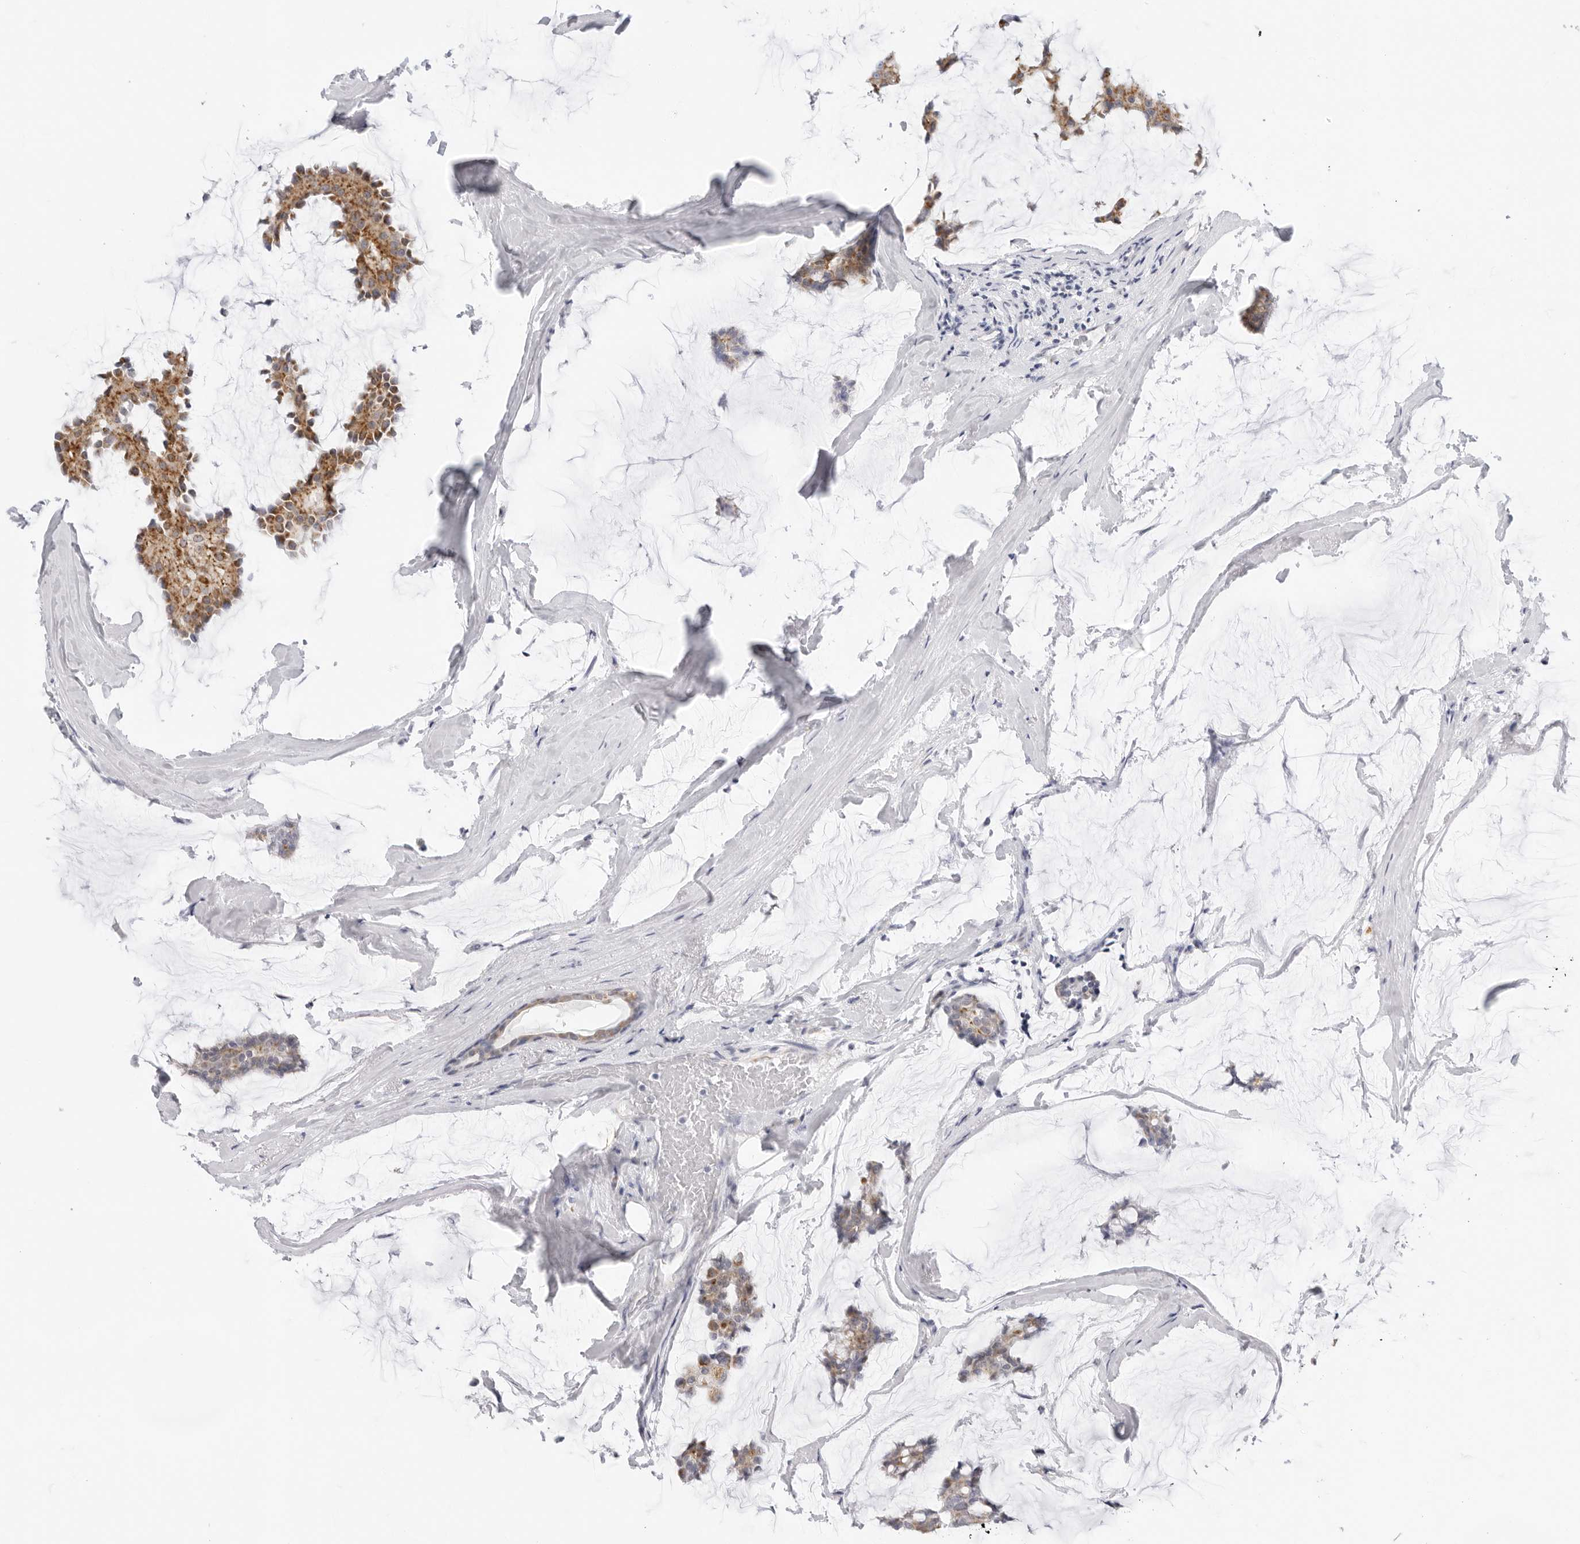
{"staining": {"intensity": "moderate", "quantity": ">75%", "location": "cytoplasmic/membranous"}, "tissue": "breast cancer", "cell_type": "Tumor cells", "image_type": "cancer", "snomed": [{"axis": "morphology", "description": "Duct carcinoma"}, {"axis": "topography", "description": "Breast"}], "caption": "Breast invasive ductal carcinoma stained for a protein shows moderate cytoplasmic/membranous positivity in tumor cells.", "gene": "CIART", "patient": {"sex": "female", "age": 93}}